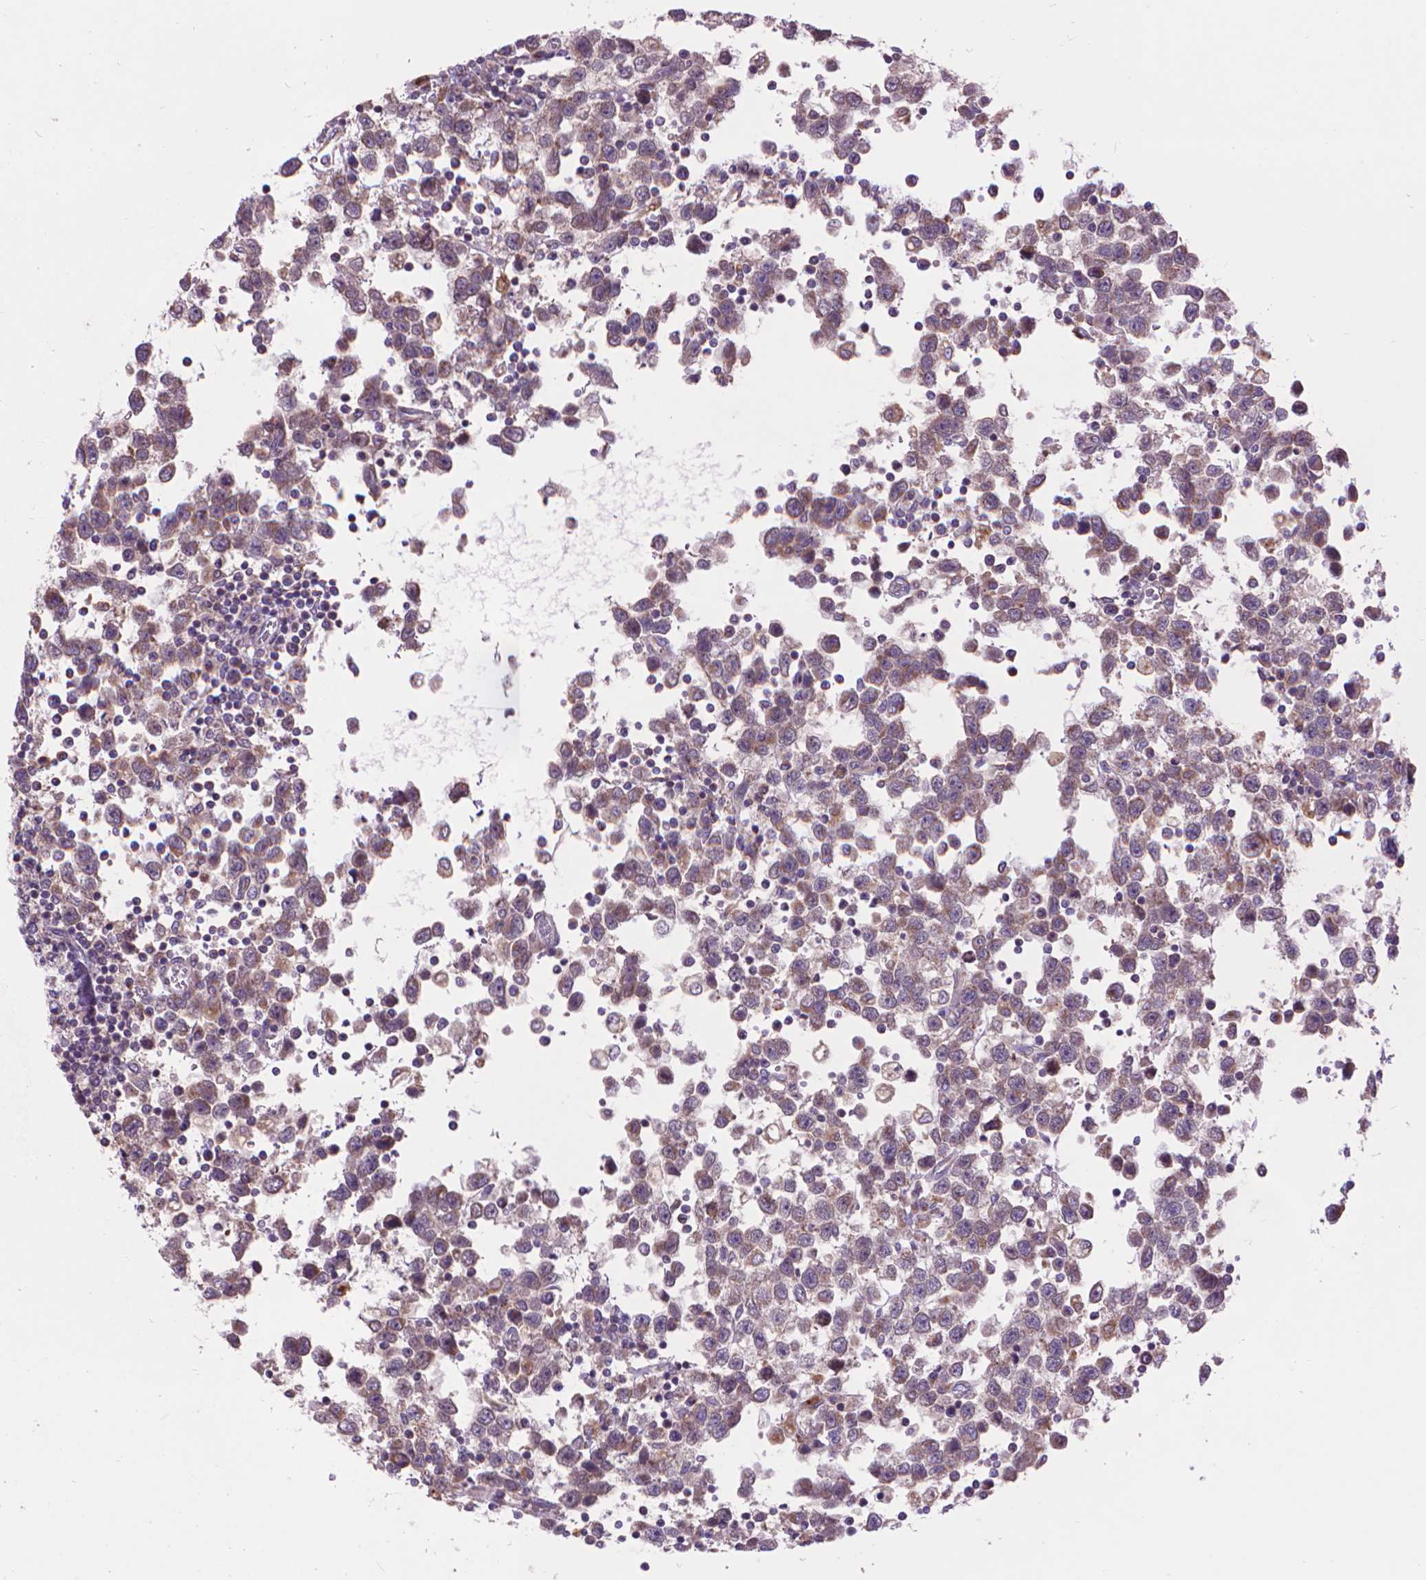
{"staining": {"intensity": "weak", "quantity": ">75%", "location": "cytoplasmic/membranous"}, "tissue": "testis cancer", "cell_type": "Tumor cells", "image_type": "cancer", "snomed": [{"axis": "morphology", "description": "Seminoma, NOS"}, {"axis": "topography", "description": "Testis"}], "caption": "Immunohistochemistry (IHC) image of seminoma (testis) stained for a protein (brown), which shows low levels of weak cytoplasmic/membranous positivity in approximately >75% of tumor cells.", "gene": "GLB1", "patient": {"sex": "male", "age": 34}}